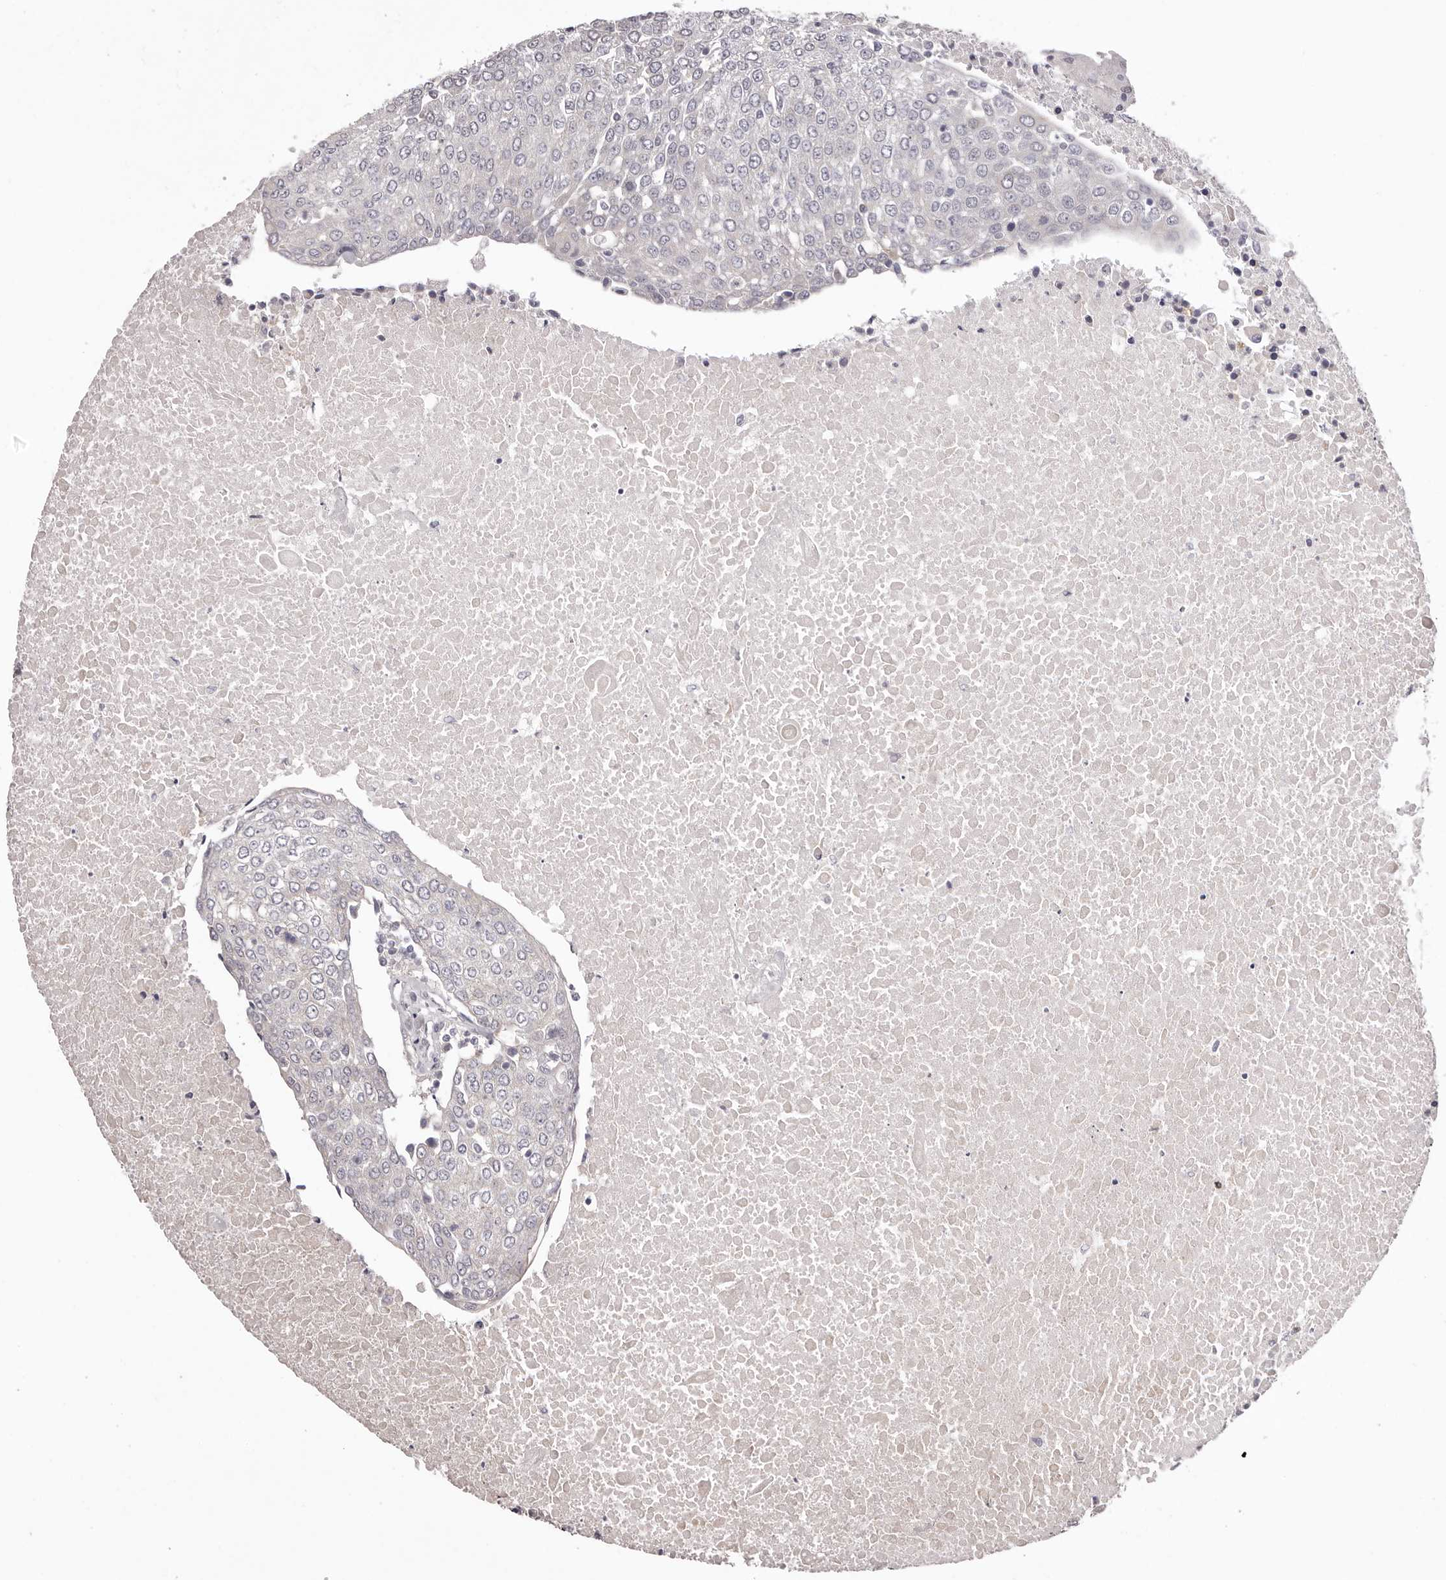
{"staining": {"intensity": "negative", "quantity": "none", "location": "none"}, "tissue": "urothelial cancer", "cell_type": "Tumor cells", "image_type": "cancer", "snomed": [{"axis": "morphology", "description": "Urothelial carcinoma, High grade"}, {"axis": "topography", "description": "Urinary bladder"}], "caption": "High power microscopy histopathology image of an immunohistochemistry photomicrograph of urothelial cancer, revealing no significant expression in tumor cells.", "gene": "PNRC1", "patient": {"sex": "female", "age": 85}}